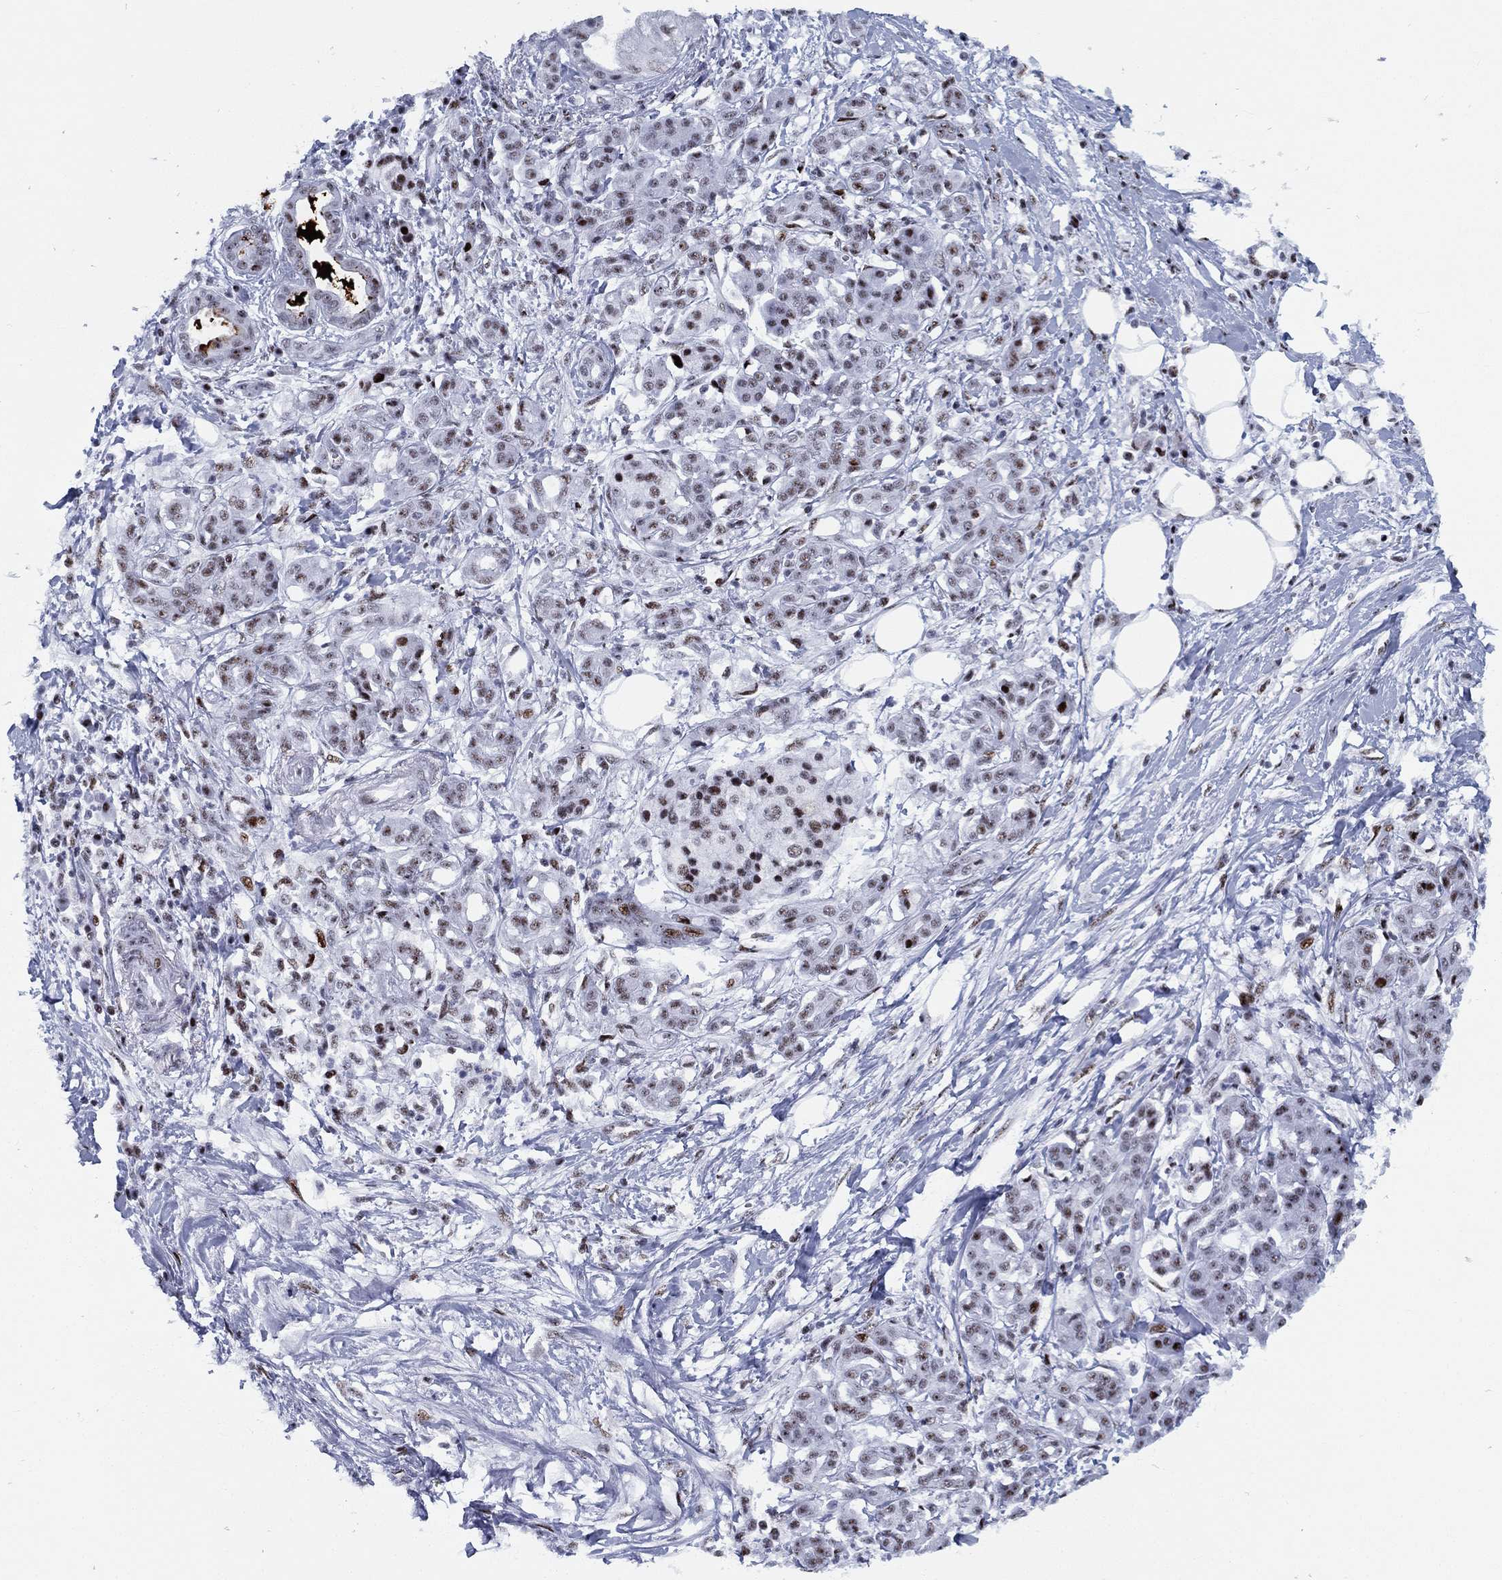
{"staining": {"intensity": "moderate", "quantity": "<25%", "location": "nuclear"}, "tissue": "pancreatic cancer", "cell_type": "Tumor cells", "image_type": "cancer", "snomed": [{"axis": "morphology", "description": "Adenocarcinoma, NOS"}, {"axis": "topography", "description": "Pancreas"}], "caption": "The immunohistochemical stain highlights moderate nuclear expression in tumor cells of pancreatic cancer tissue. The staining is performed using DAB brown chromogen to label protein expression. The nuclei are counter-stained blue using hematoxylin.", "gene": "CYB561D2", "patient": {"sex": "male", "age": 72}}